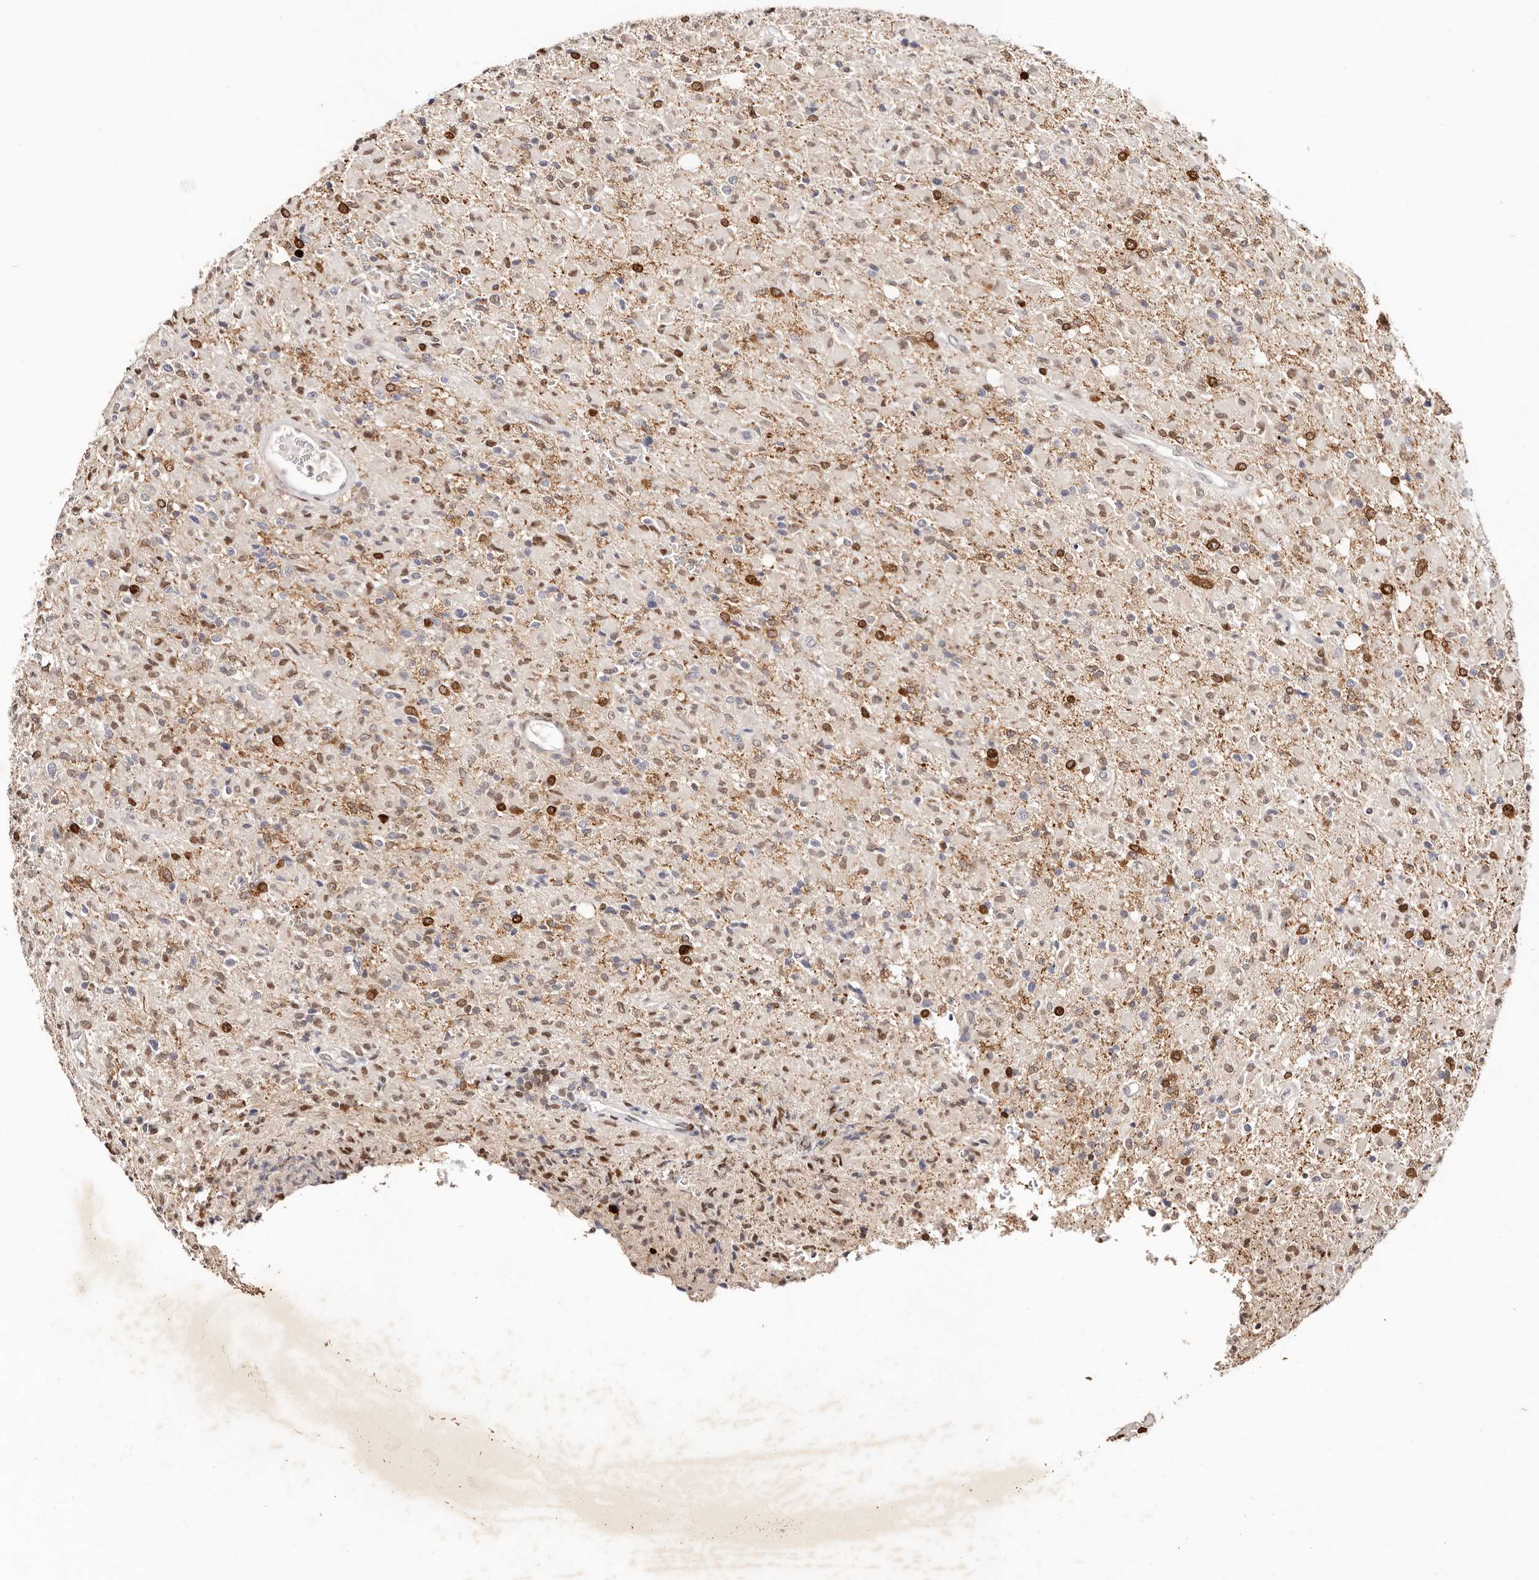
{"staining": {"intensity": "strong", "quantity": "<25%", "location": "nuclear"}, "tissue": "glioma", "cell_type": "Tumor cells", "image_type": "cancer", "snomed": [{"axis": "morphology", "description": "Glioma, malignant, High grade"}, {"axis": "topography", "description": "Brain"}], "caption": "Protein positivity by IHC exhibits strong nuclear expression in approximately <25% of tumor cells in glioma.", "gene": "IQGAP3", "patient": {"sex": "female", "age": 57}}